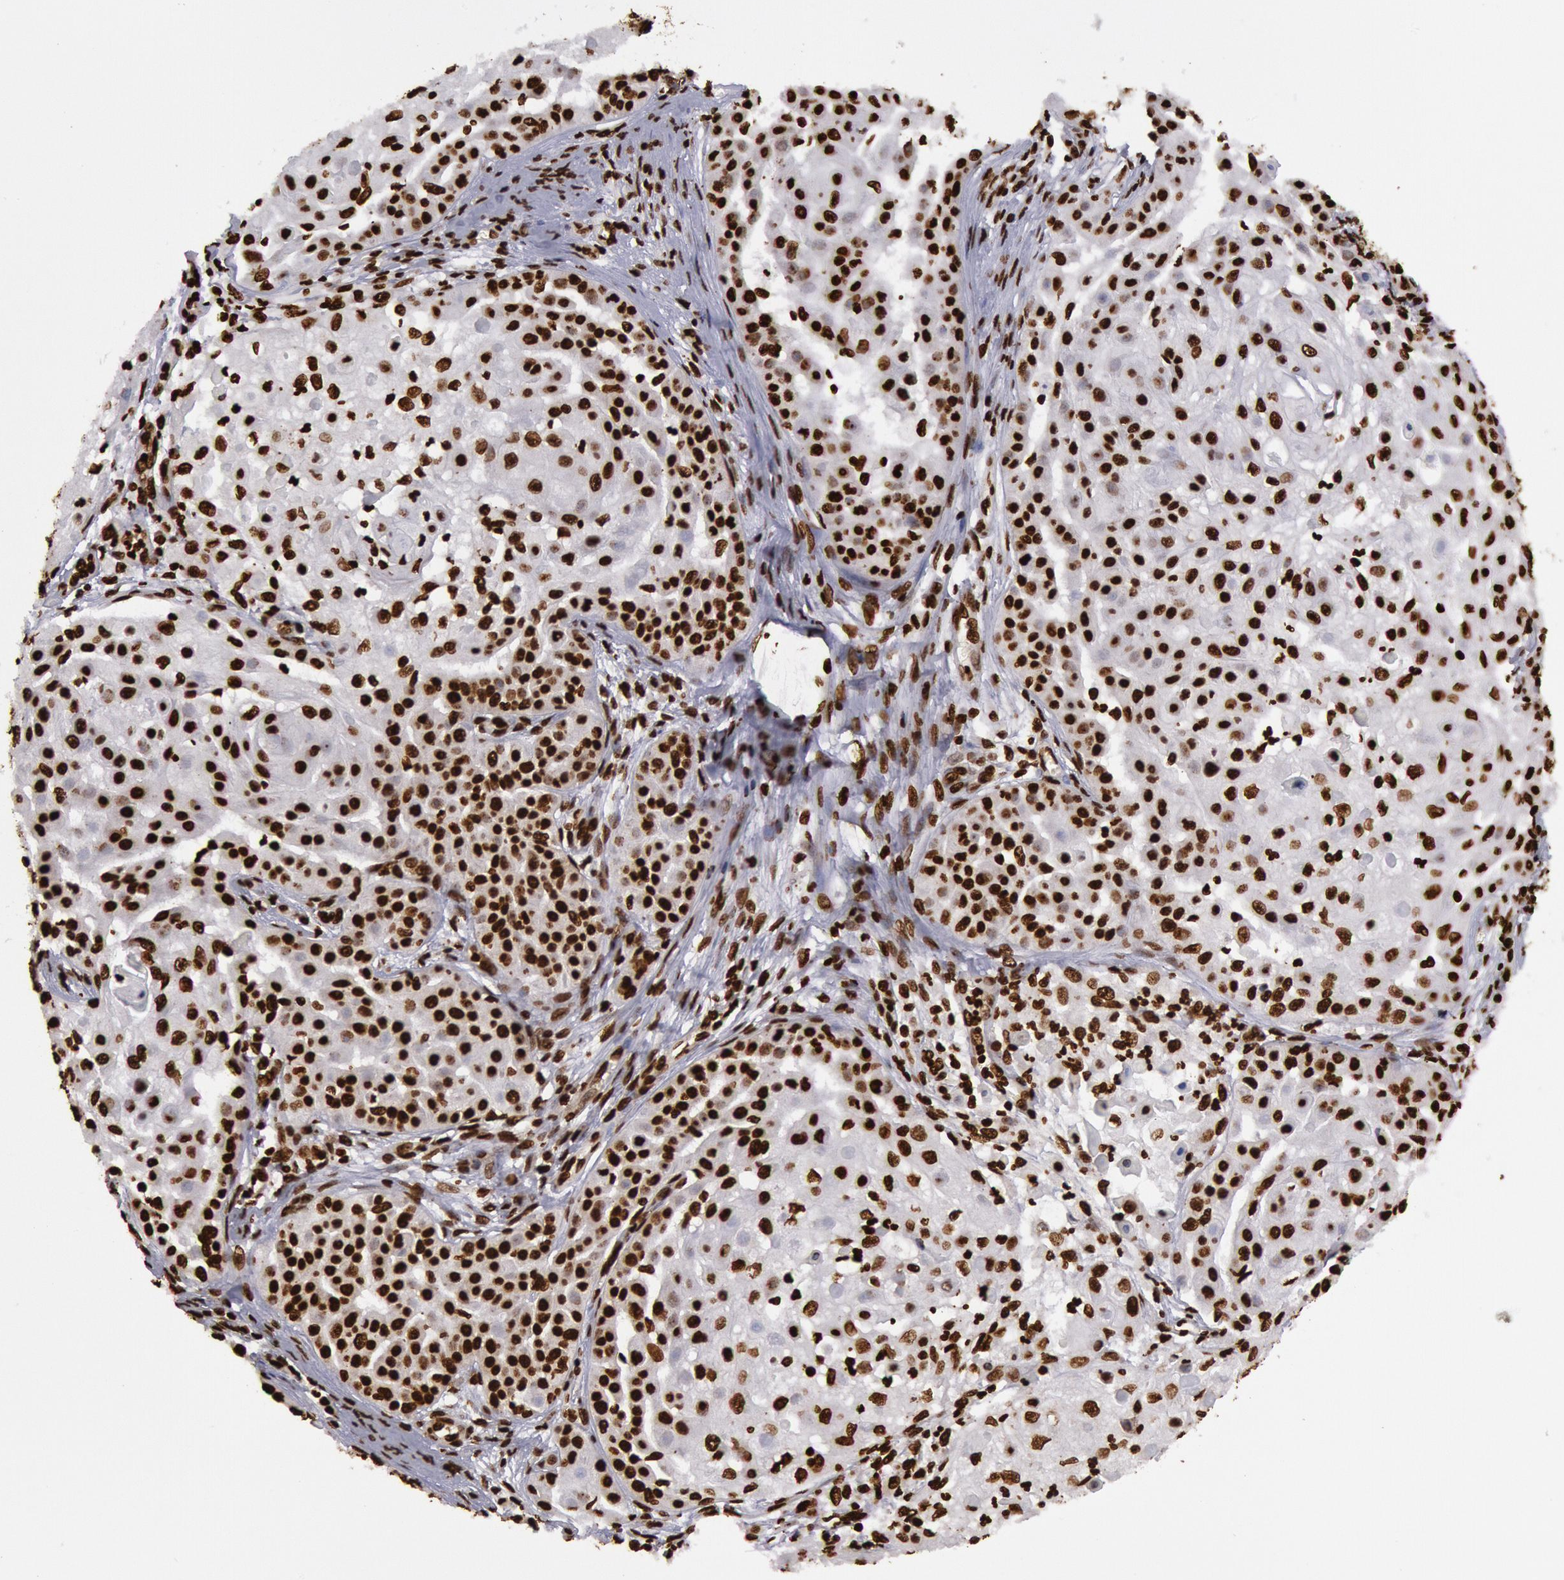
{"staining": {"intensity": "strong", "quantity": ">75%", "location": "nuclear"}, "tissue": "skin cancer", "cell_type": "Tumor cells", "image_type": "cancer", "snomed": [{"axis": "morphology", "description": "Squamous cell carcinoma, NOS"}, {"axis": "topography", "description": "Skin"}], "caption": "Immunohistochemistry (IHC) (DAB) staining of skin cancer (squamous cell carcinoma) exhibits strong nuclear protein staining in approximately >75% of tumor cells.", "gene": "H3-4", "patient": {"sex": "female", "age": 57}}